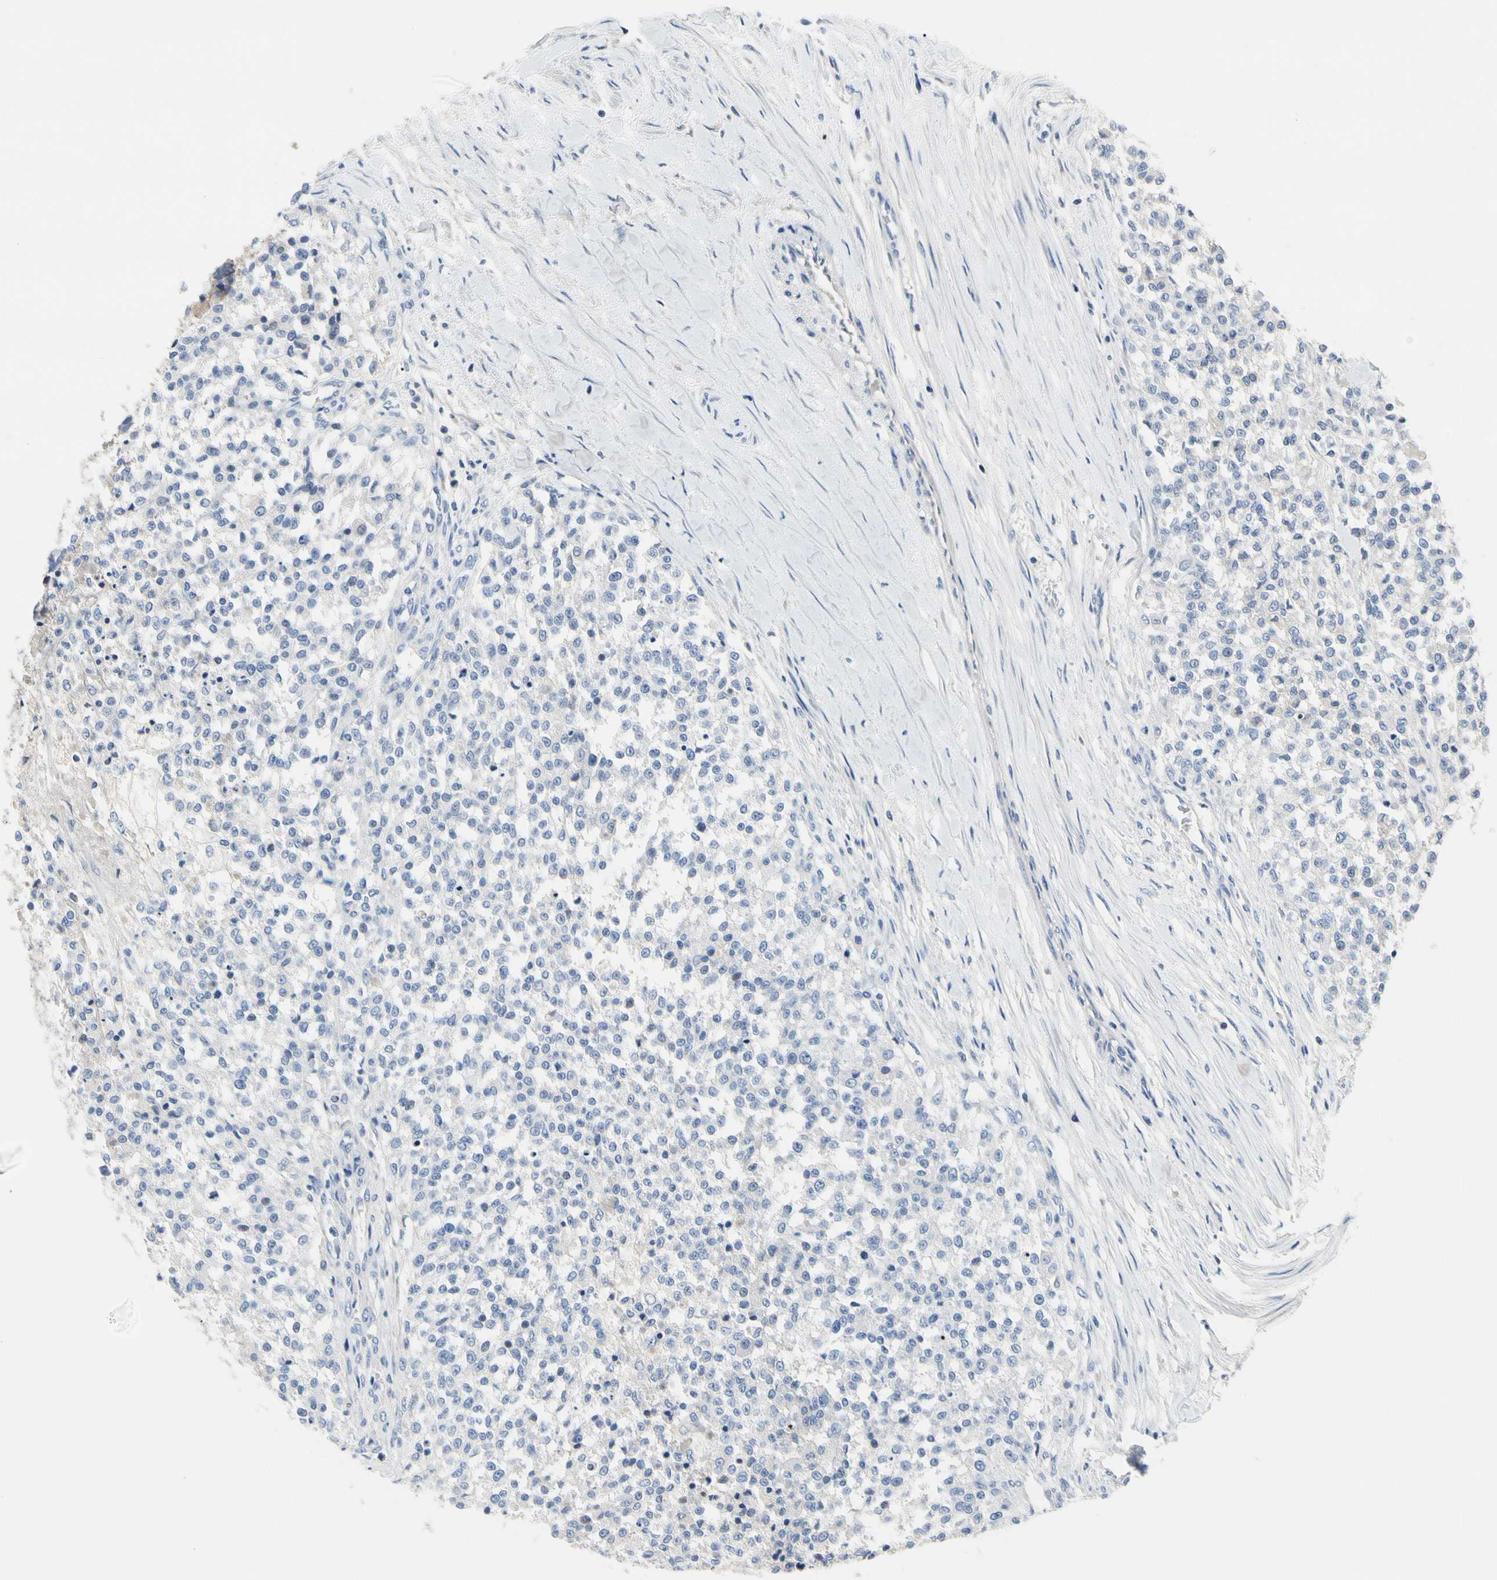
{"staining": {"intensity": "negative", "quantity": "none", "location": "none"}, "tissue": "testis cancer", "cell_type": "Tumor cells", "image_type": "cancer", "snomed": [{"axis": "morphology", "description": "Seminoma, NOS"}, {"axis": "topography", "description": "Testis"}], "caption": "DAB immunohistochemical staining of testis cancer (seminoma) shows no significant staining in tumor cells.", "gene": "ECRG4", "patient": {"sex": "male", "age": 59}}